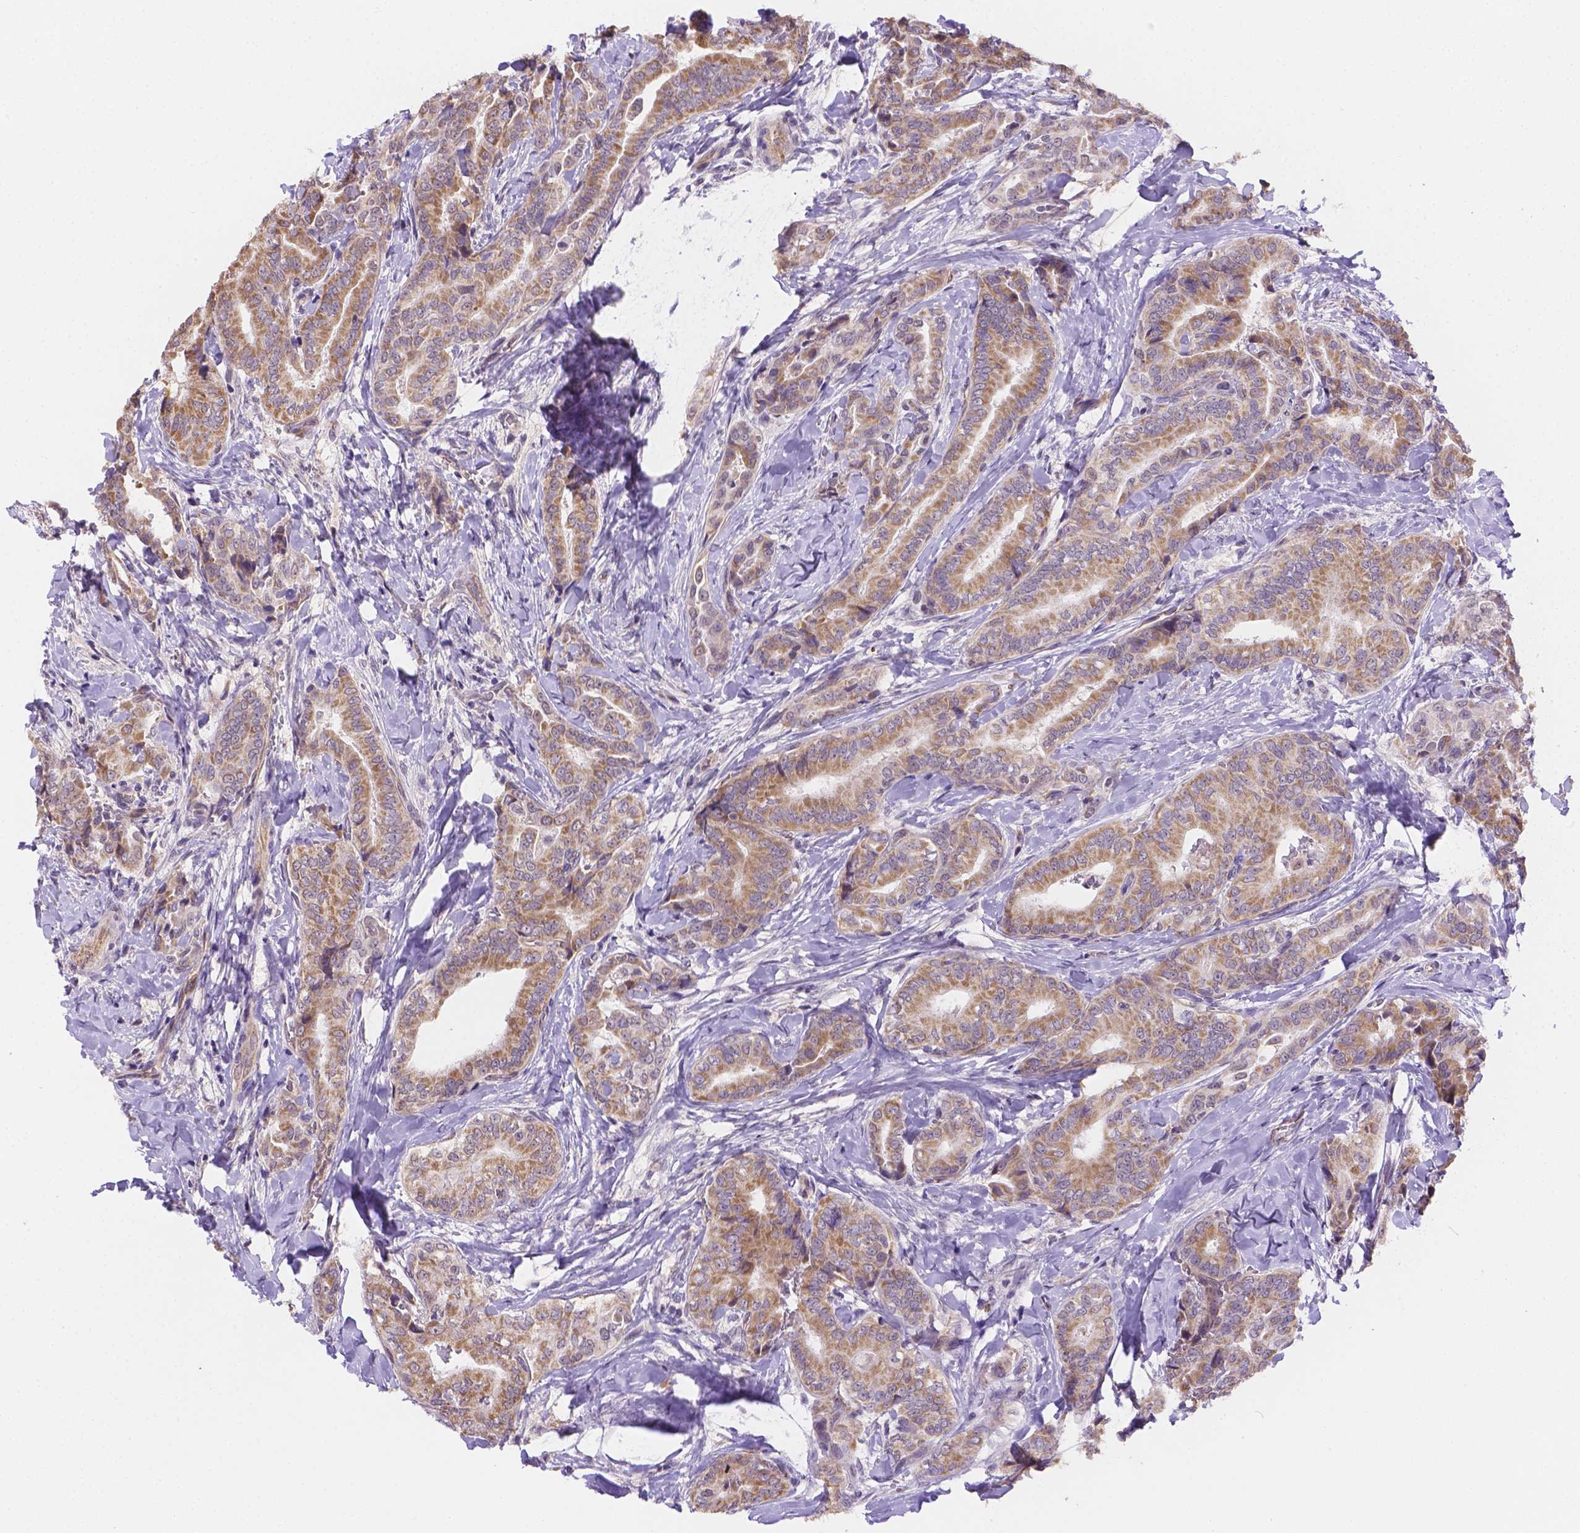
{"staining": {"intensity": "moderate", "quantity": ">75%", "location": "cytoplasmic/membranous"}, "tissue": "thyroid cancer", "cell_type": "Tumor cells", "image_type": "cancer", "snomed": [{"axis": "morphology", "description": "Papillary adenocarcinoma, NOS"}, {"axis": "topography", "description": "Thyroid gland"}], "caption": "Protein analysis of thyroid cancer (papillary adenocarcinoma) tissue exhibits moderate cytoplasmic/membranous expression in approximately >75% of tumor cells. The staining is performed using DAB (3,3'-diaminobenzidine) brown chromogen to label protein expression. The nuclei are counter-stained blue using hematoxylin.", "gene": "NXPE2", "patient": {"sex": "male", "age": 61}}